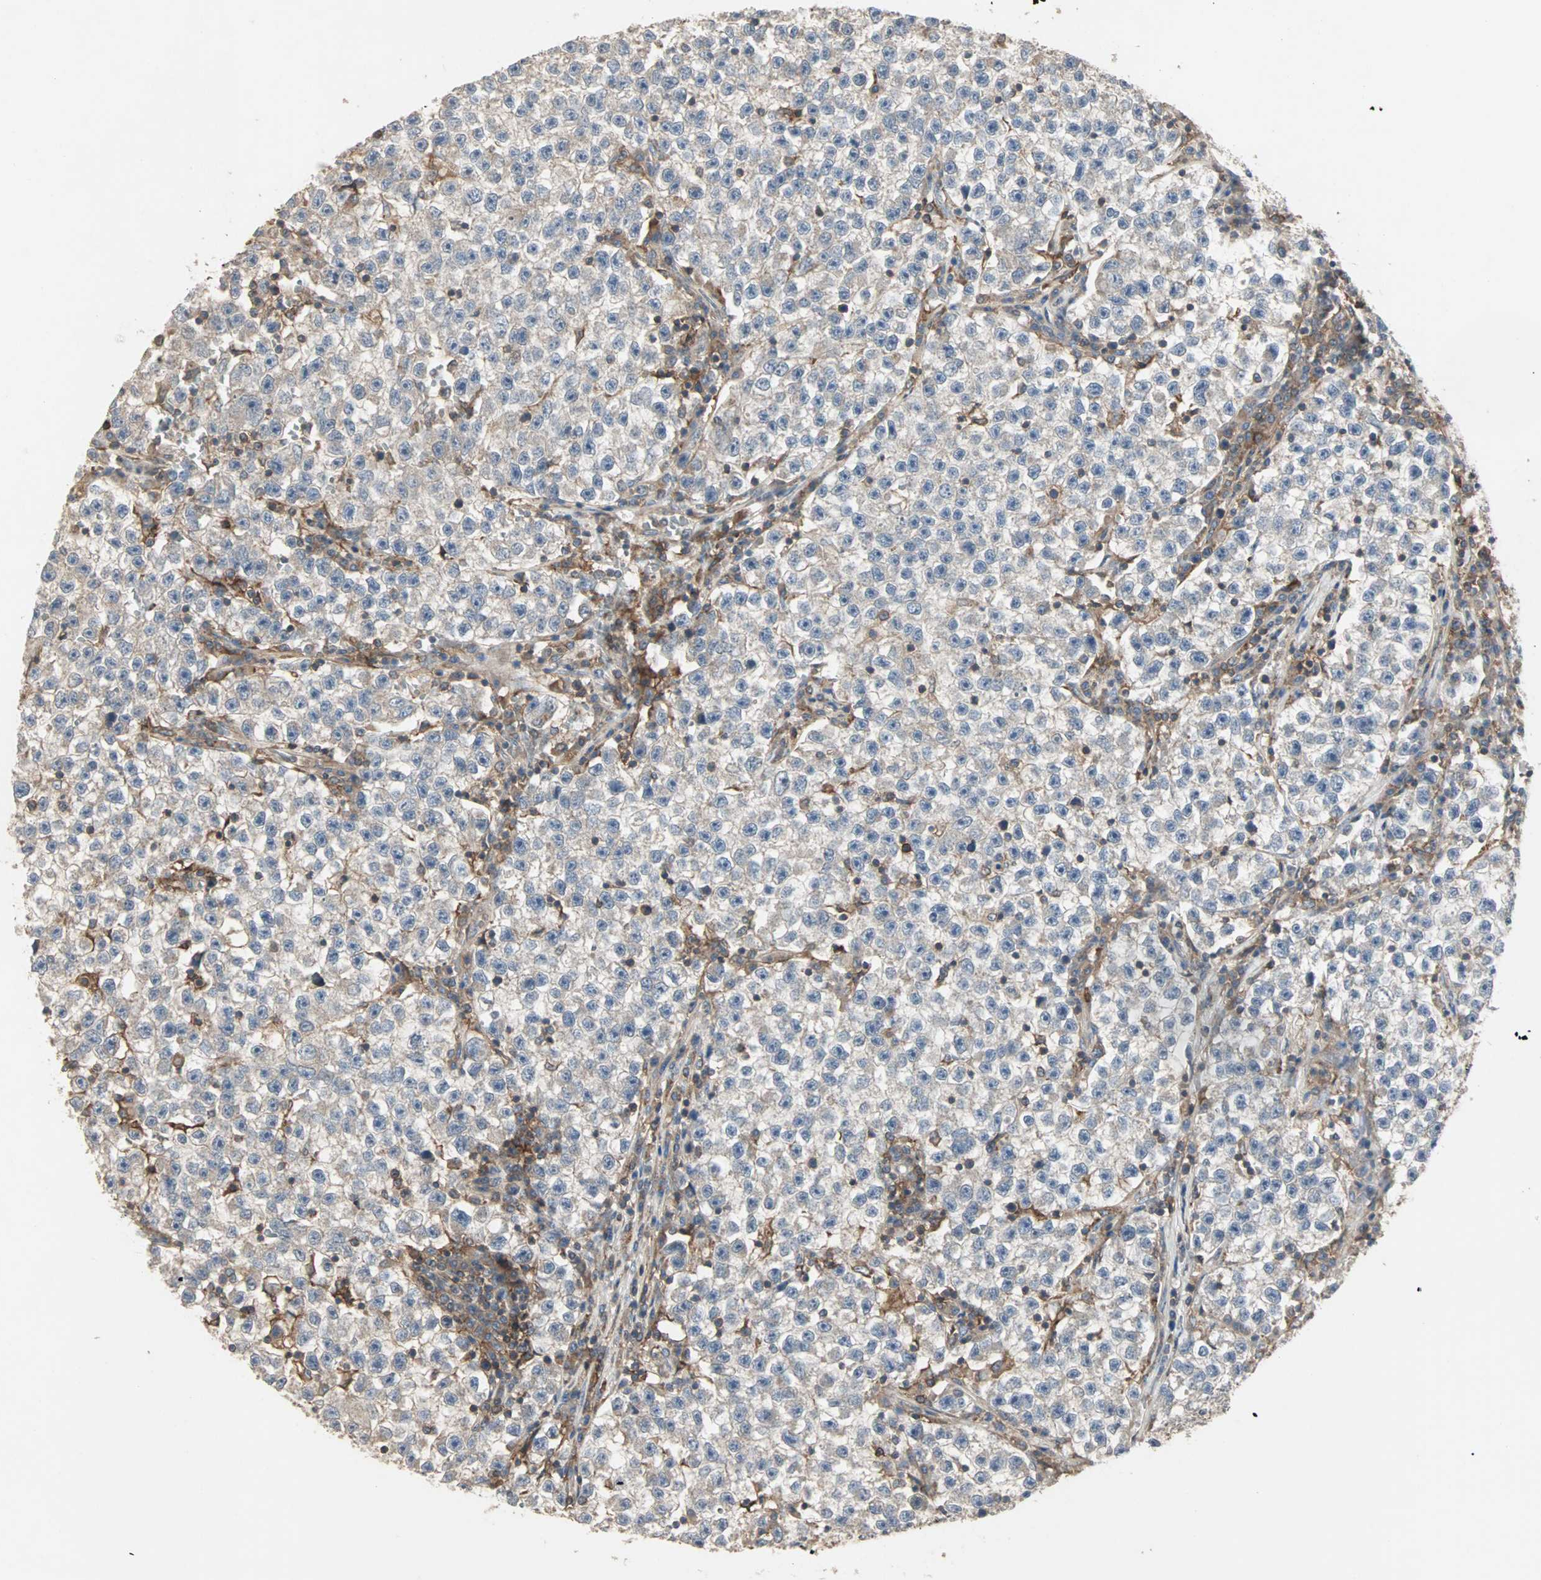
{"staining": {"intensity": "weak", "quantity": "25%-75%", "location": "cytoplasmic/membranous"}, "tissue": "testis cancer", "cell_type": "Tumor cells", "image_type": "cancer", "snomed": [{"axis": "morphology", "description": "Seminoma, NOS"}, {"axis": "topography", "description": "Testis"}], "caption": "The image shows staining of seminoma (testis), revealing weak cytoplasmic/membranous protein staining (brown color) within tumor cells.", "gene": "GNAI2", "patient": {"sex": "male", "age": 22}}